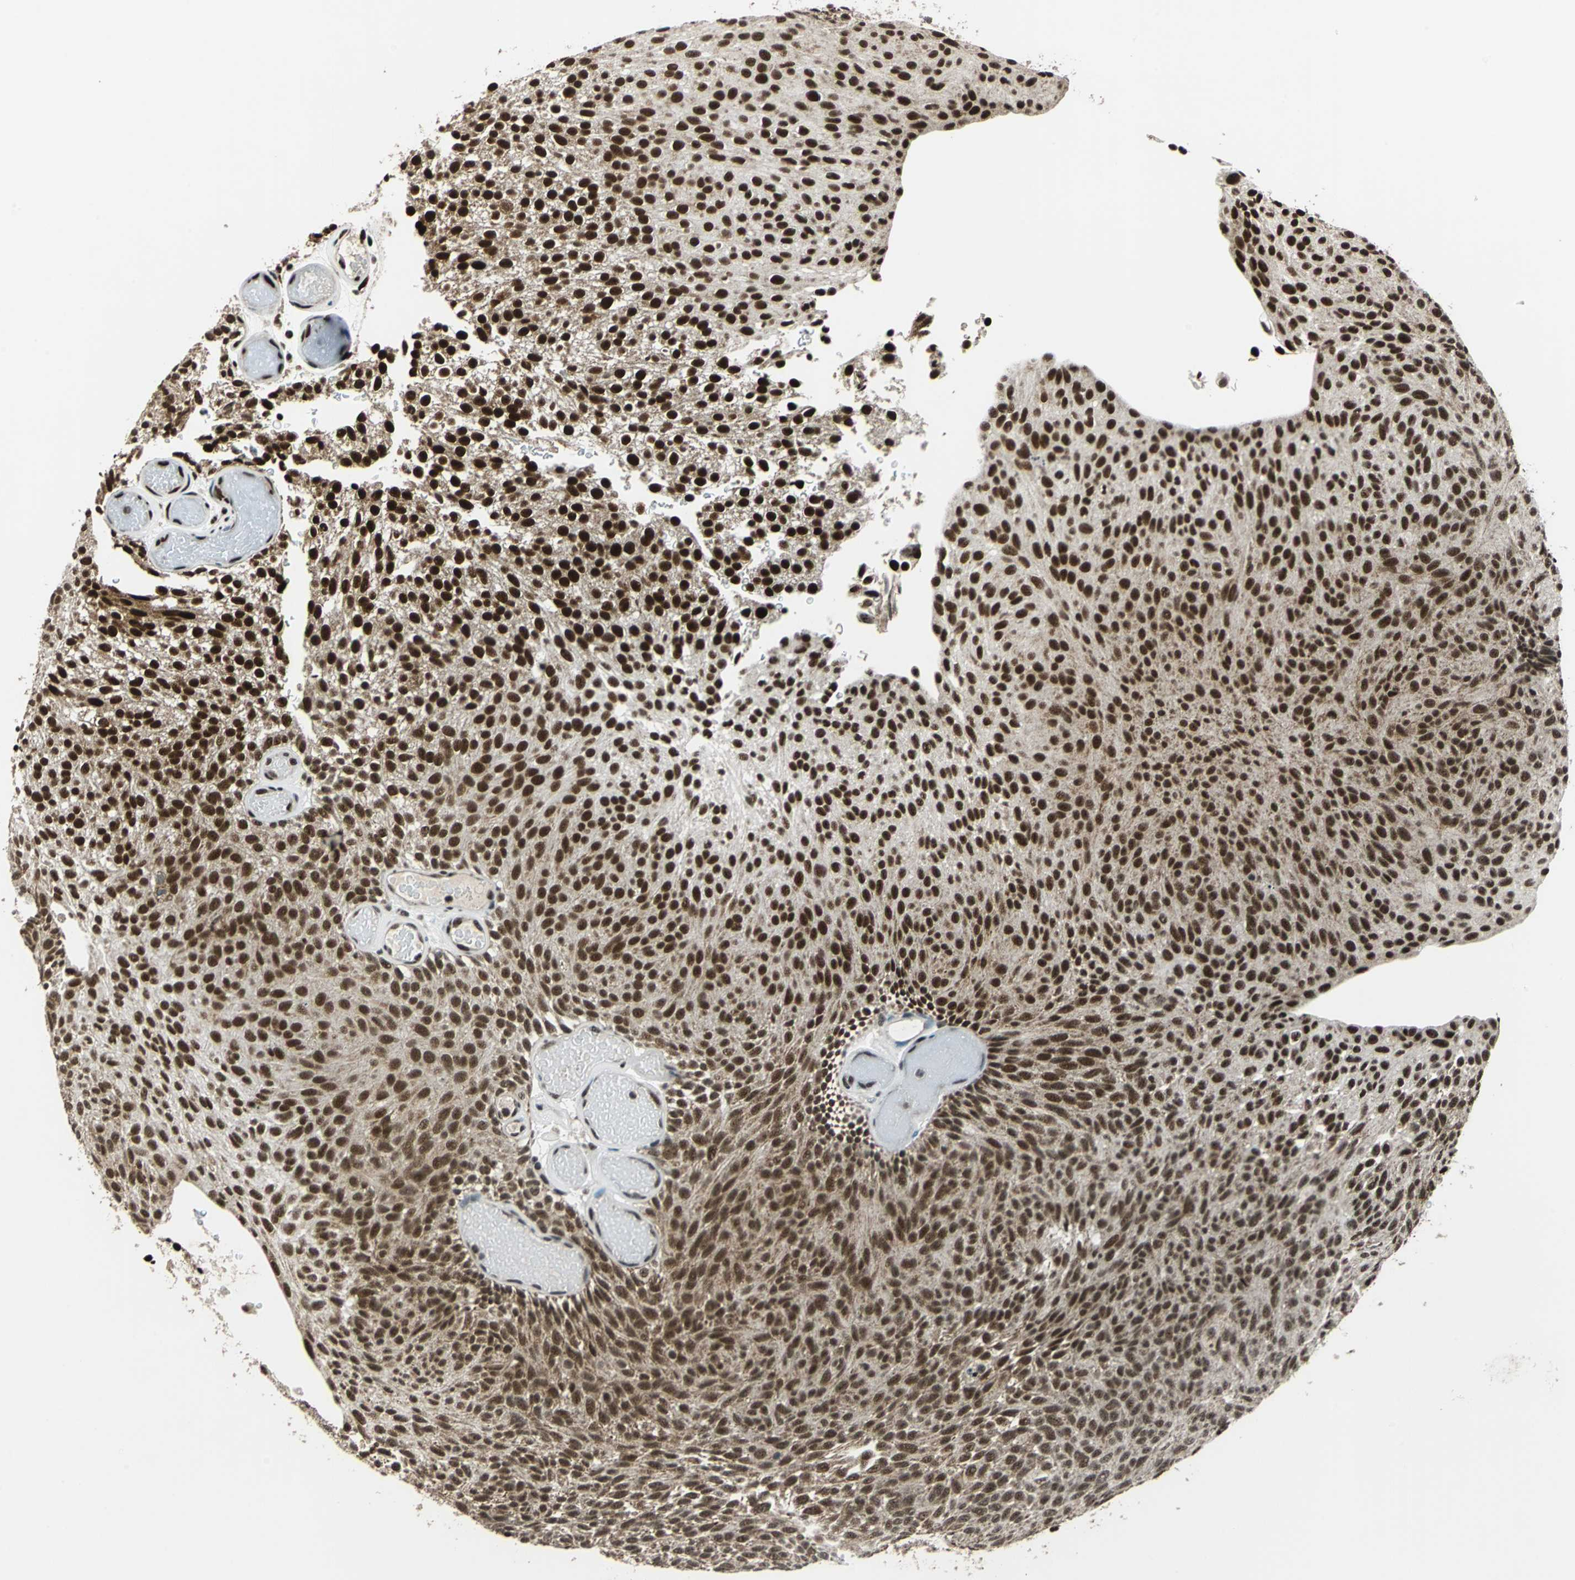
{"staining": {"intensity": "strong", "quantity": ">75%", "location": "nuclear"}, "tissue": "urothelial cancer", "cell_type": "Tumor cells", "image_type": "cancer", "snomed": [{"axis": "morphology", "description": "Urothelial carcinoma, Low grade"}, {"axis": "topography", "description": "Urinary bladder"}], "caption": "Tumor cells reveal strong nuclear staining in approximately >75% of cells in urothelial cancer.", "gene": "BCLAF1", "patient": {"sex": "male", "age": 78}}